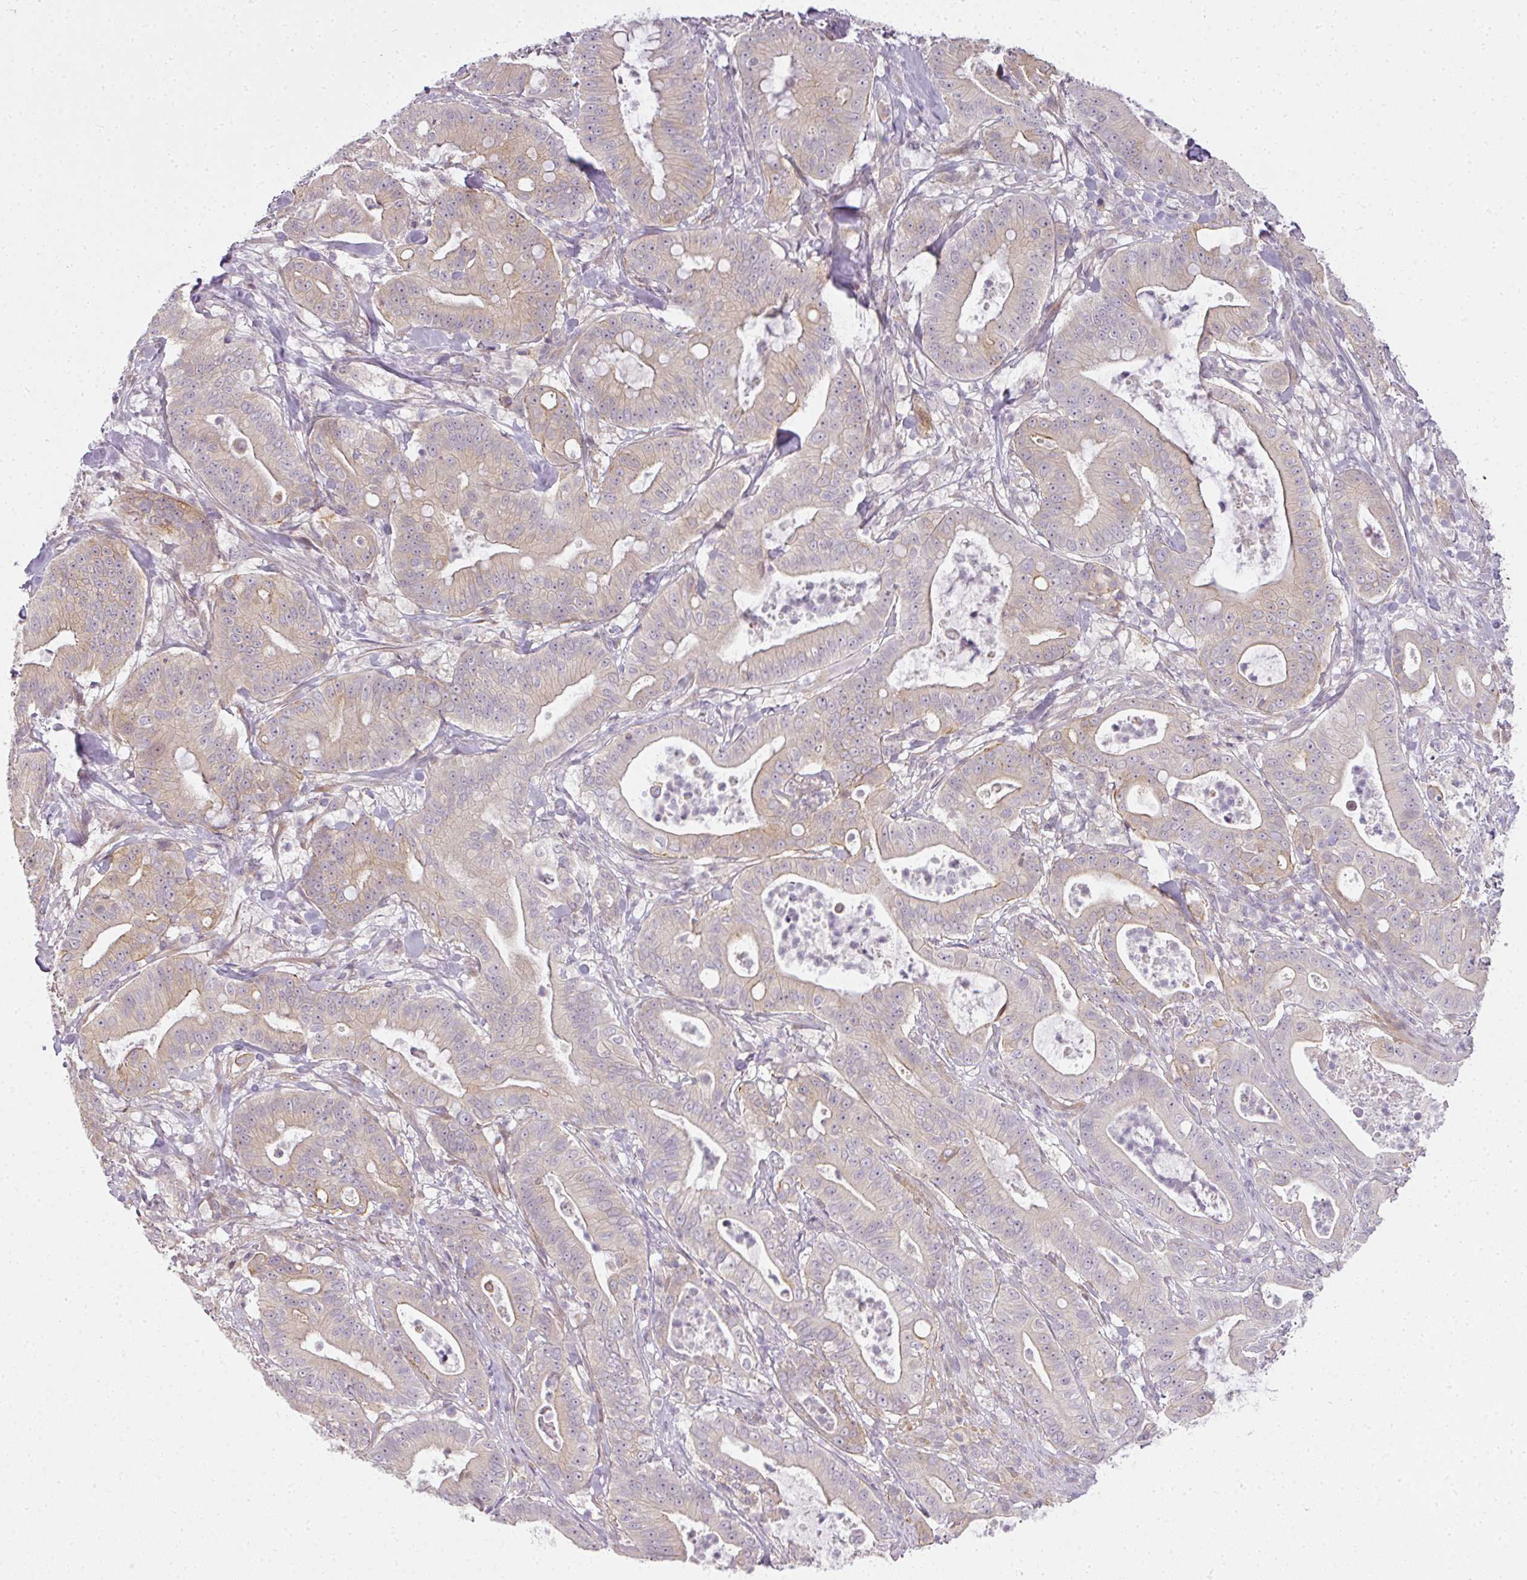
{"staining": {"intensity": "weak", "quantity": "25%-75%", "location": "cytoplasmic/membranous"}, "tissue": "pancreatic cancer", "cell_type": "Tumor cells", "image_type": "cancer", "snomed": [{"axis": "morphology", "description": "Adenocarcinoma, NOS"}, {"axis": "topography", "description": "Pancreas"}], "caption": "Pancreatic cancer tissue displays weak cytoplasmic/membranous positivity in about 25%-75% of tumor cells, visualized by immunohistochemistry. (Brightfield microscopy of DAB IHC at high magnification).", "gene": "MED19", "patient": {"sex": "male", "age": 71}}